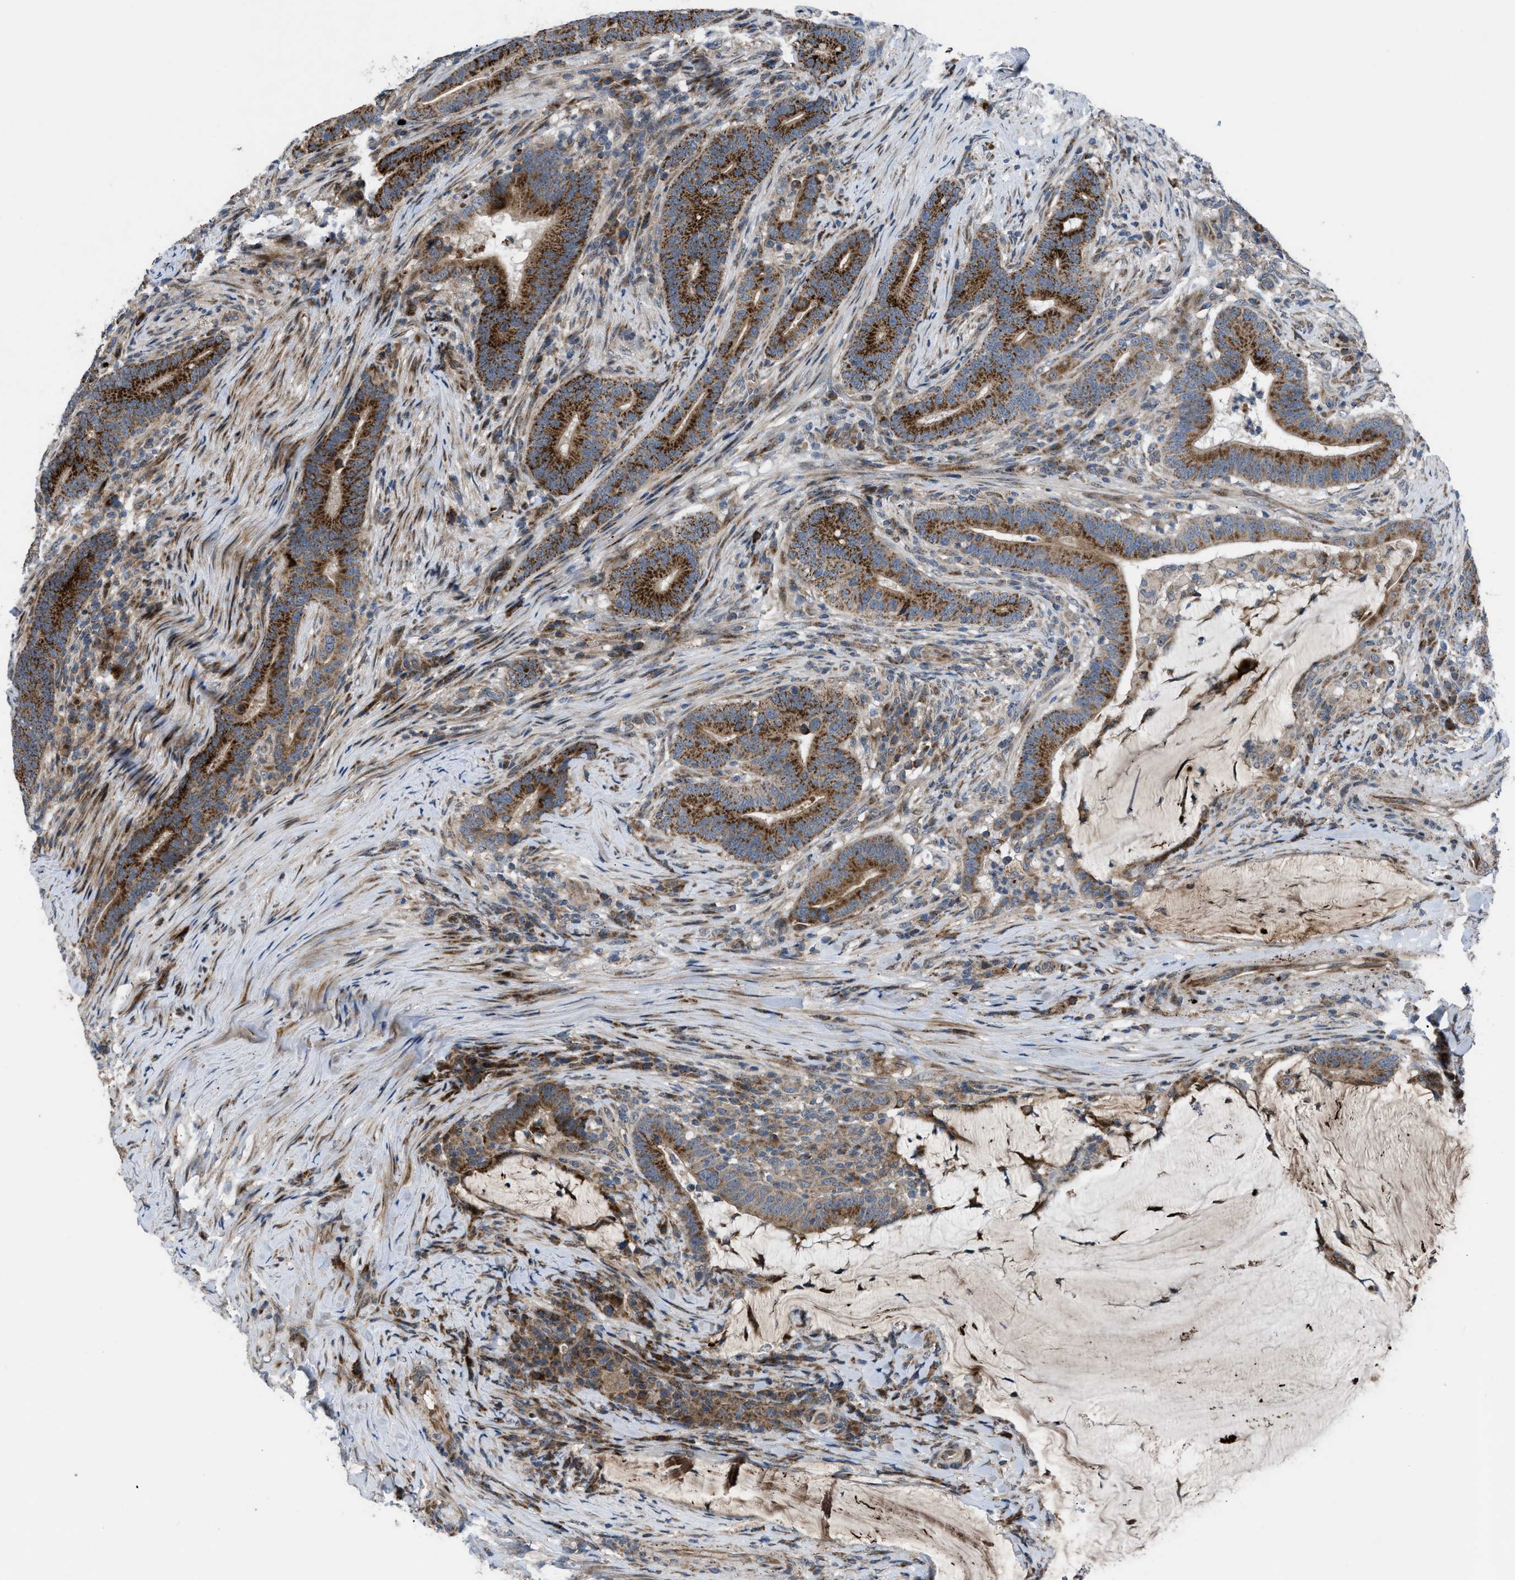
{"staining": {"intensity": "strong", "quantity": ">75%", "location": "cytoplasmic/membranous"}, "tissue": "colorectal cancer", "cell_type": "Tumor cells", "image_type": "cancer", "snomed": [{"axis": "morphology", "description": "Normal tissue, NOS"}, {"axis": "morphology", "description": "Adenocarcinoma, NOS"}, {"axis": "topography", "description": "Colon"}], "caption": "A high-resolution image shows IHC staining of colorectal adenocarcinoma, which demonstrates strong cytoplasmic/membranous positivity in approximately >75% of tumor cells.", "gene": "AP3M2", "patient": {"sex": "female", "age": 66}}